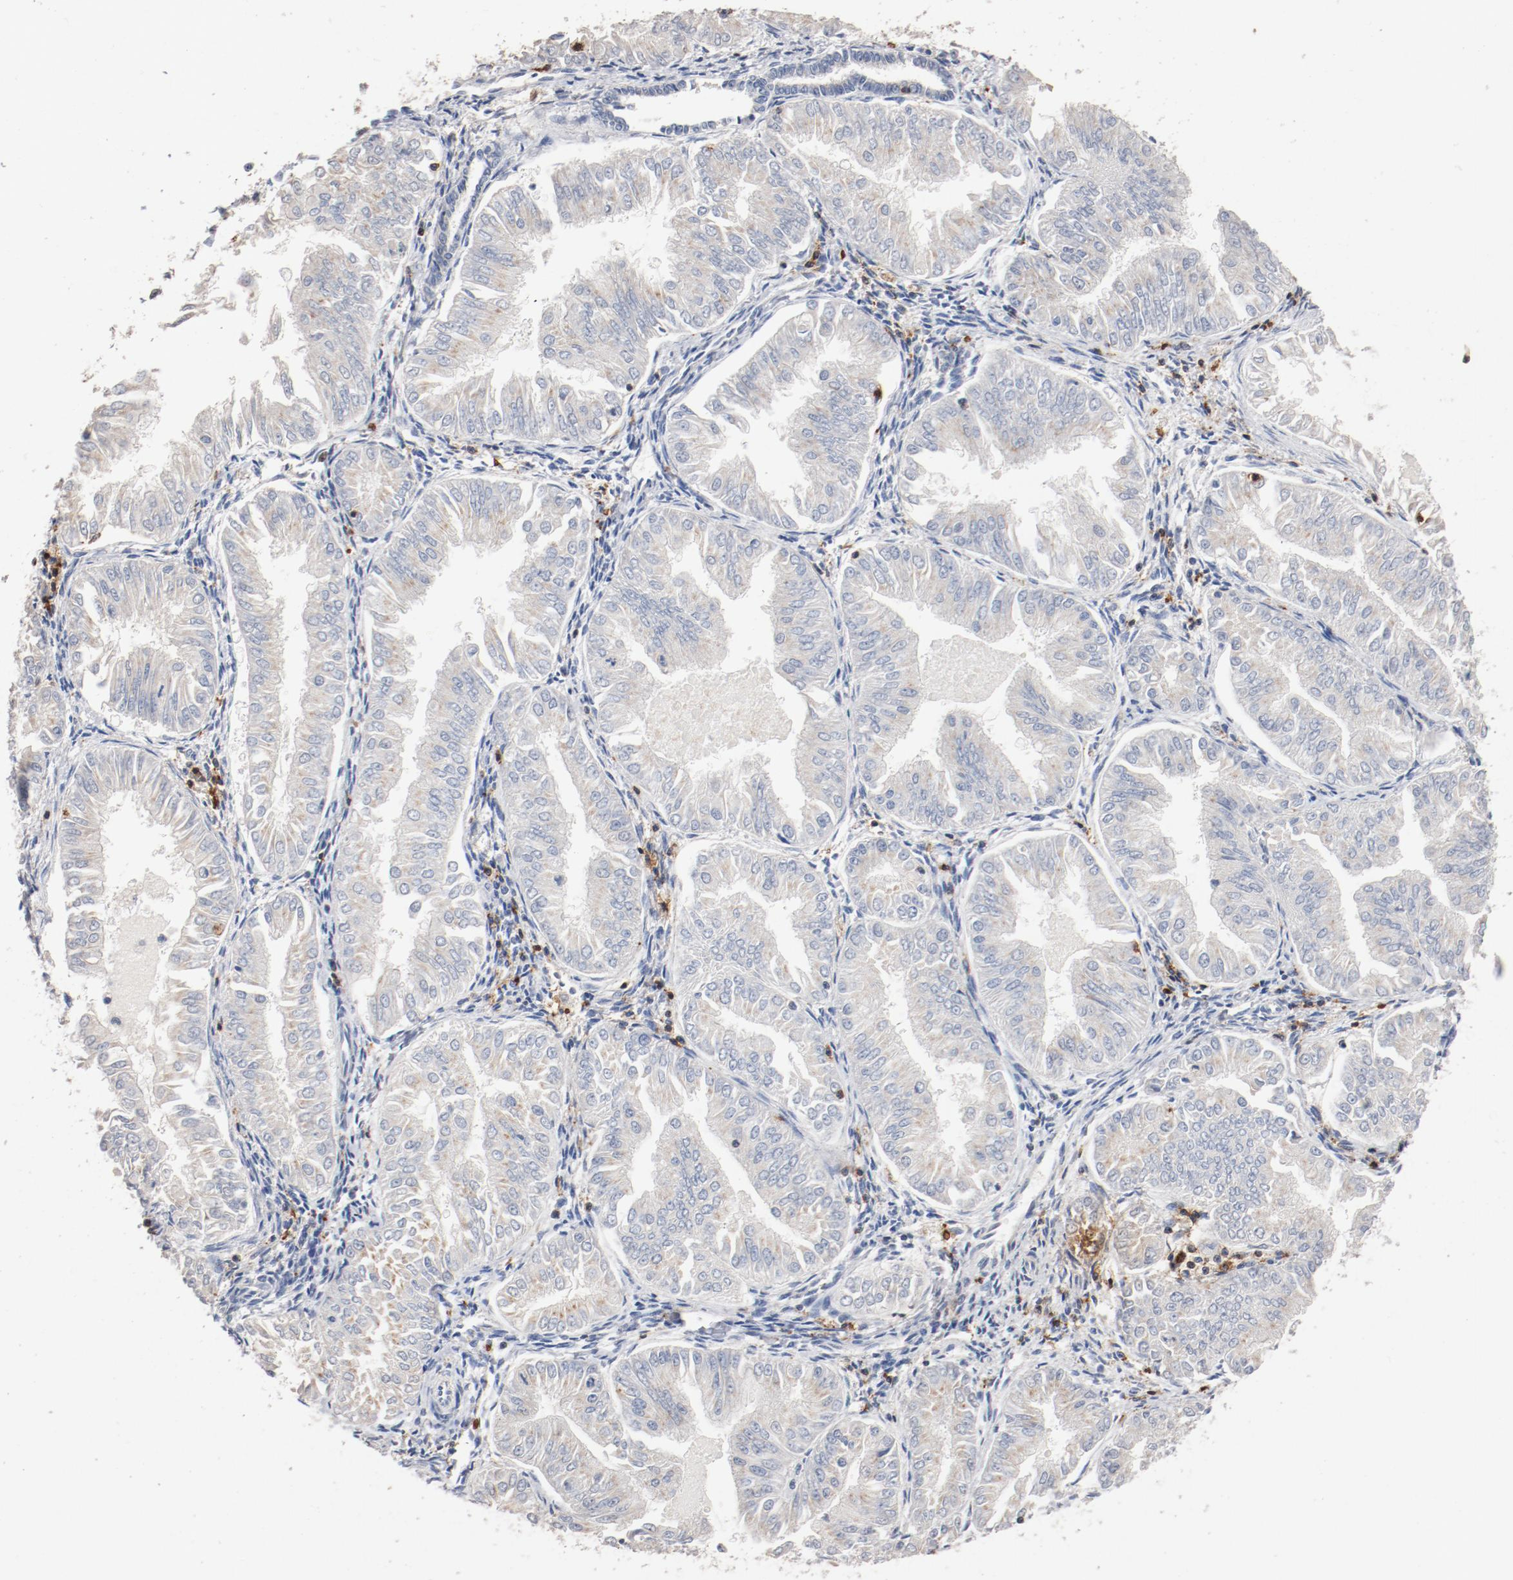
{"staining": {"intensity": "negative", "quantity": "none", "location": "none"}, "tissue": "endometrial cancer", "cell_type": "Tumor cells", "image_type": "cancer", "snomed": [{"axis": "morphology", "description": "Adenocarcinoma, NOS"}, {"axis": "topography", "description": "Endometrium"}], "caption": "Tumor cells show no significant protein positivity in adenocarcinoma (endometrial).", "gene": "CD247", "patient": {"sex": "female", "age": 53}}